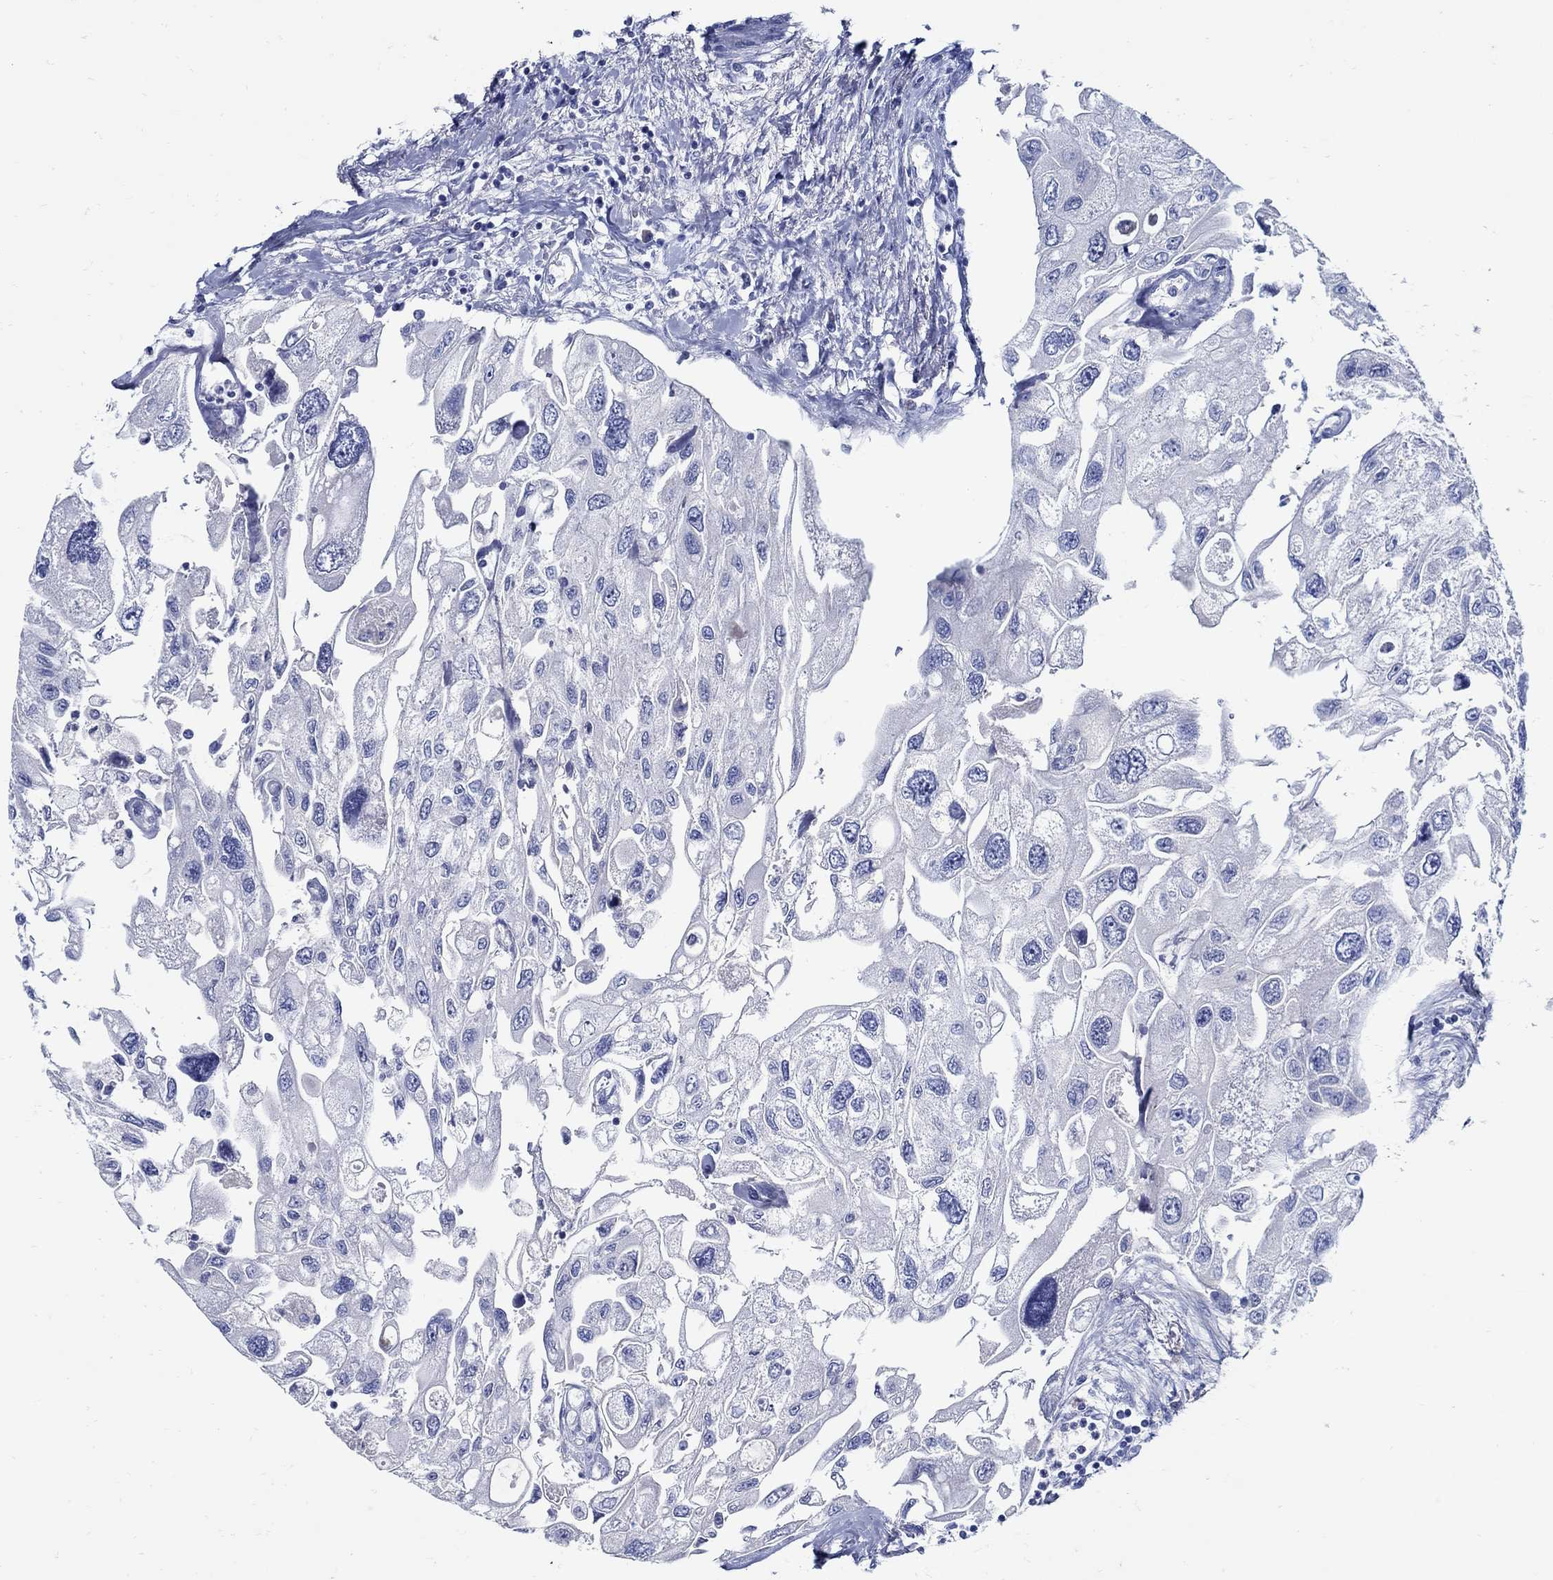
{"staining": {"intensity": "negative", "quantity": "none", "location": "none"}, "tissue": "urothelial cancer", "cell_type": "Tumor cells", "image_type": "cancer", "snomed": [{"axis": "morphology", "description": "Urothelial carcinoma, High grade"}, {"axis": "topography", "description": "Urinary bladder"}], "caption": "Immunohistochemistry photomicrograph of human high-grade urothelial carcinoma stained for a protein (brown), which demonstrates no expression in tumor cells. Brightfield microscopy of immunohistochemistry (IHC) stained with DAB (brown) and hematoxylin (blue), captured at high magnification.", "gene": "PAX9", "patient": {"sex": "male", "age": 59}}